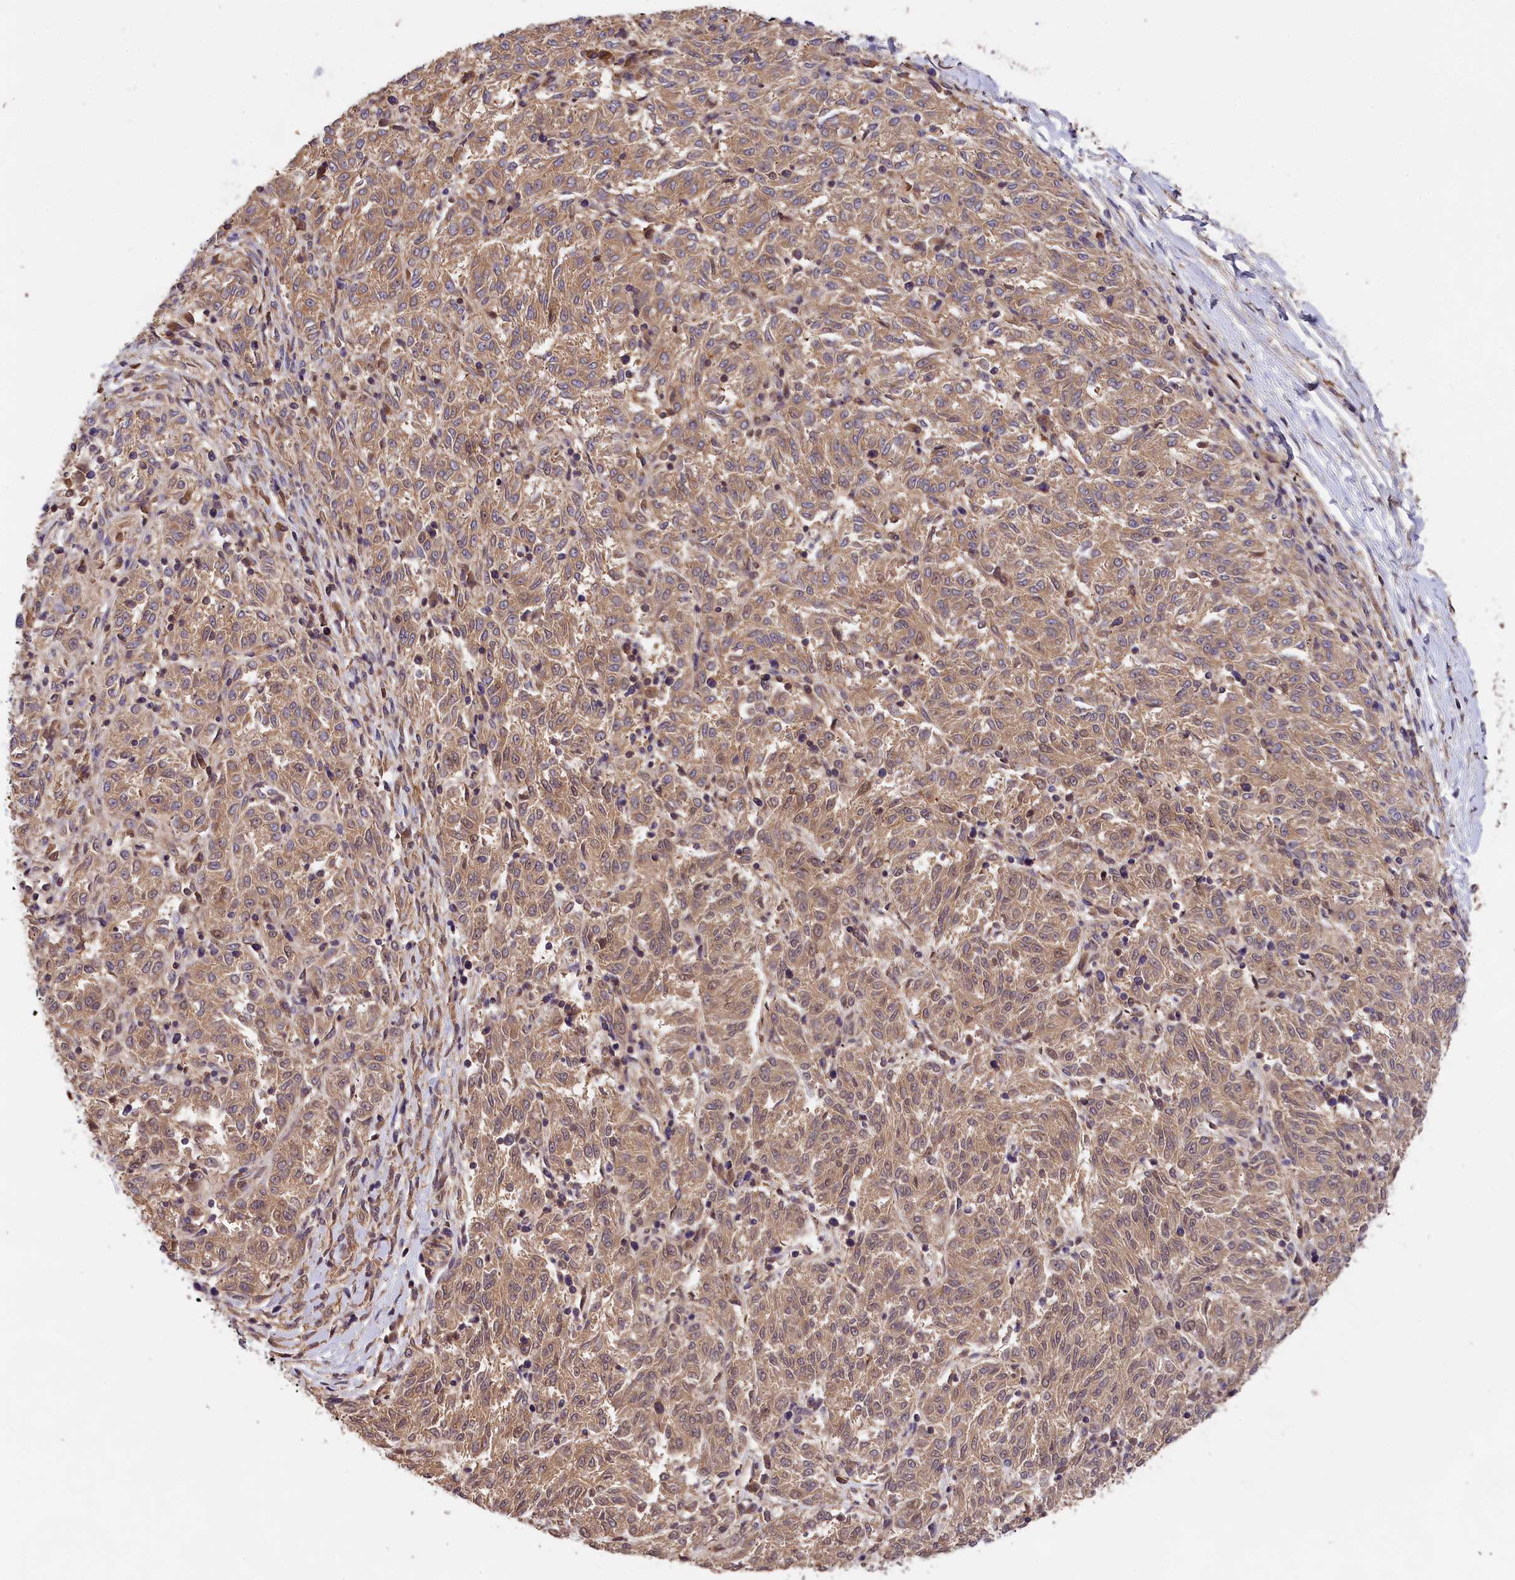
{"staining": {"intensity": "moderate", "quantity": ">75%", "location": "cytoplasmic/membranous"}, "tissue": "melanoma", "cell_type": "Tumor cells", "image_type": "cancer", "snomed": [{"axis": "morphology", "description": "Malignant melanoma, NOS"}, {"axis": "topography", "description": "Skin"}], "caption": "Approximately >75% of tumor cells in melanoma show moderate cytoplasmic/membranous protein positivity as visualized by brown immunohistochemical staining.", "gene": "PHAF1", "patient": {"sex": "female", "age": 72}}